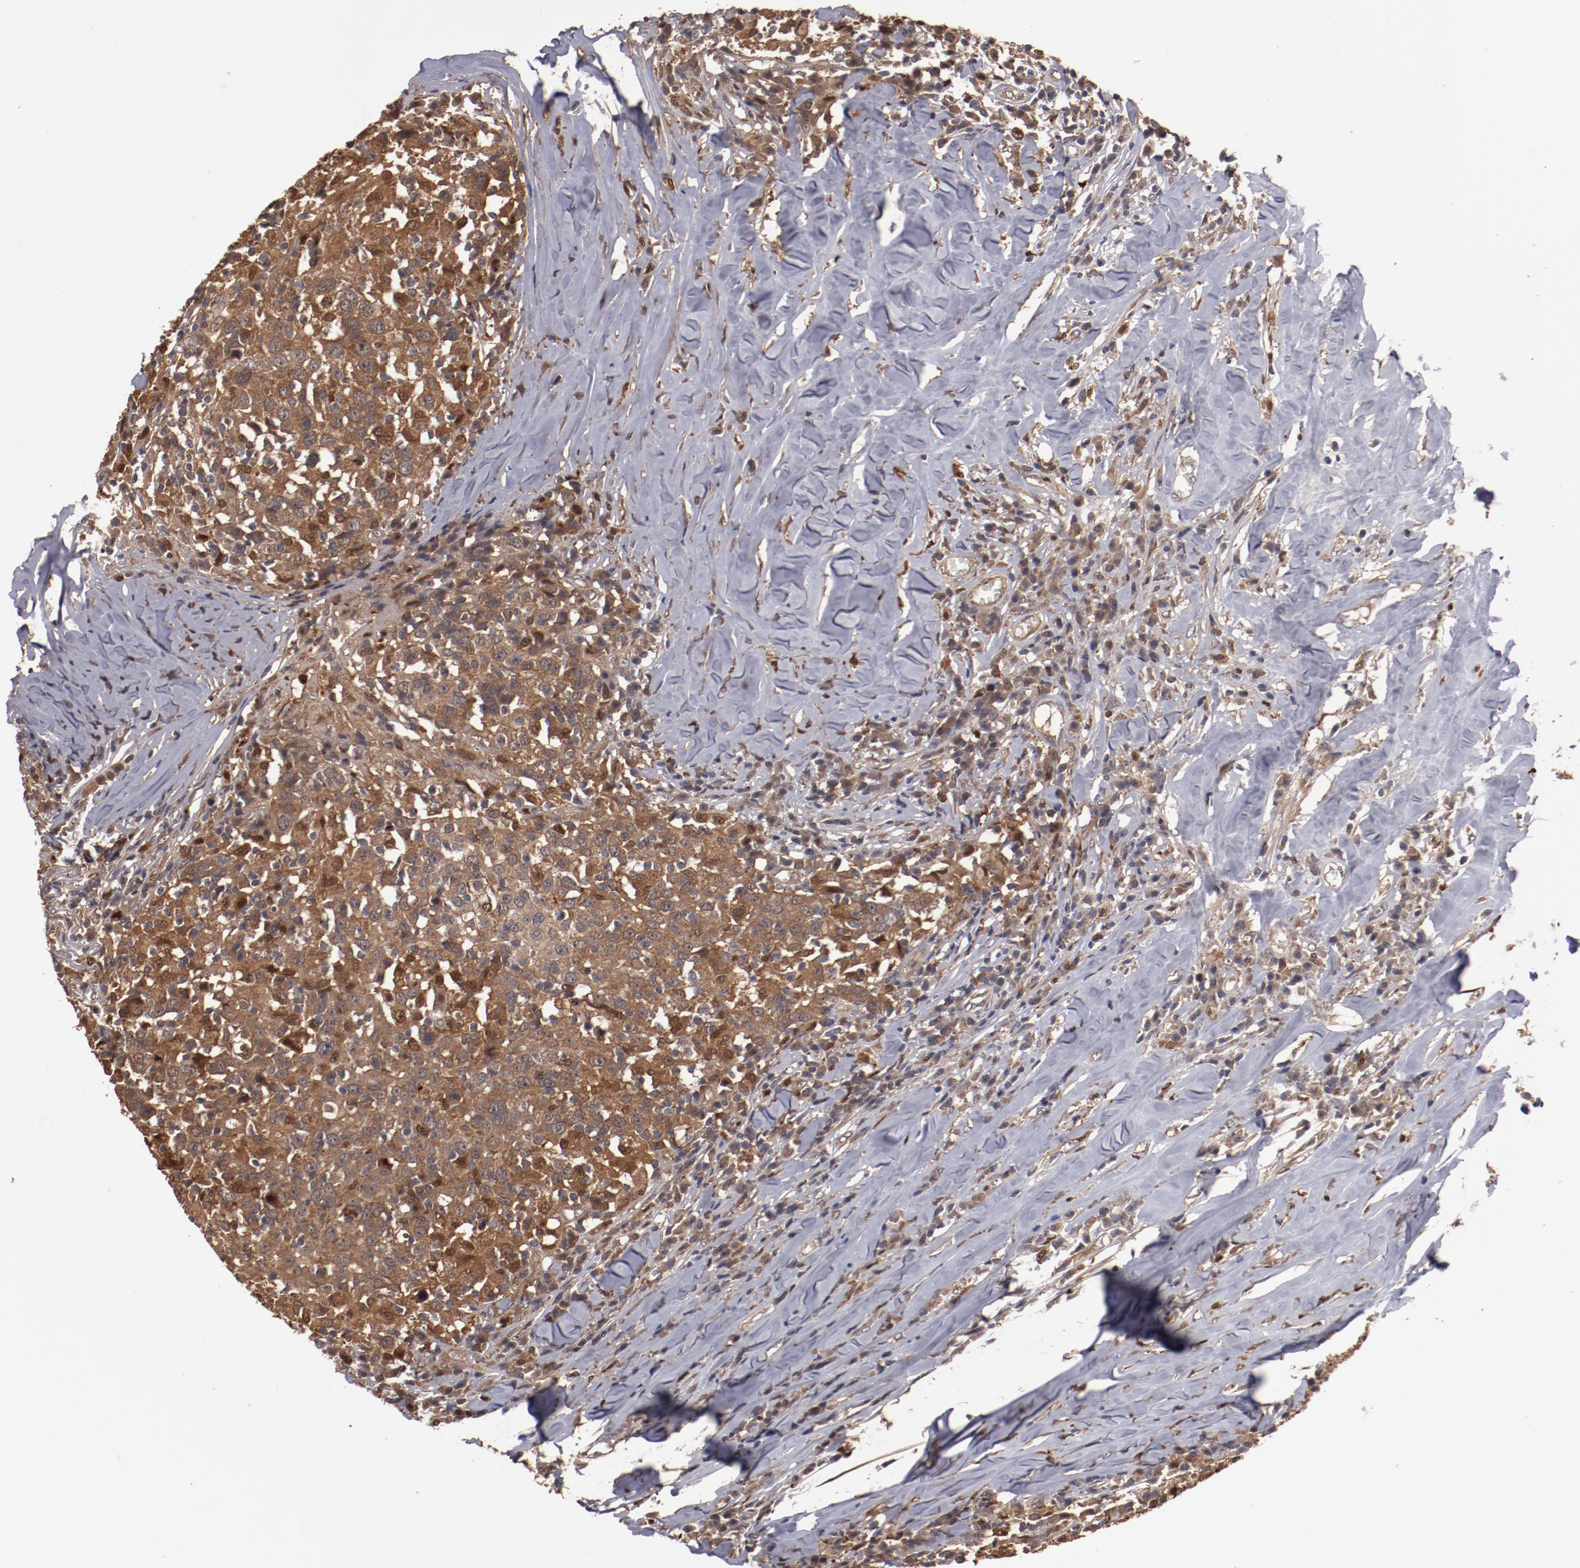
{"staining": {"intensity": "moderate", "quantity": ">75%", "location": "cytoplasmic/membranous"}, "tissue": "head and neck cancer", "cell_type": "Tumor cells", "image_type": "cancer", "snomed": [{"axis": "morphology", "description": "Adenocarcinoma, NOS"}, {"axis": "topography", "description": "Salivary gland"}, {"axis": "topography", "description": "Head-Neck"}], "caption": "About >75% of tumor cells in human adenocarcinoma (head and neck) display moderate cytoplasmic/membranous protein expression as visualized by brown immunohistochemical staining.", "gene": "DNAAF2", "patient": {"sex": "female", "age": 65}}